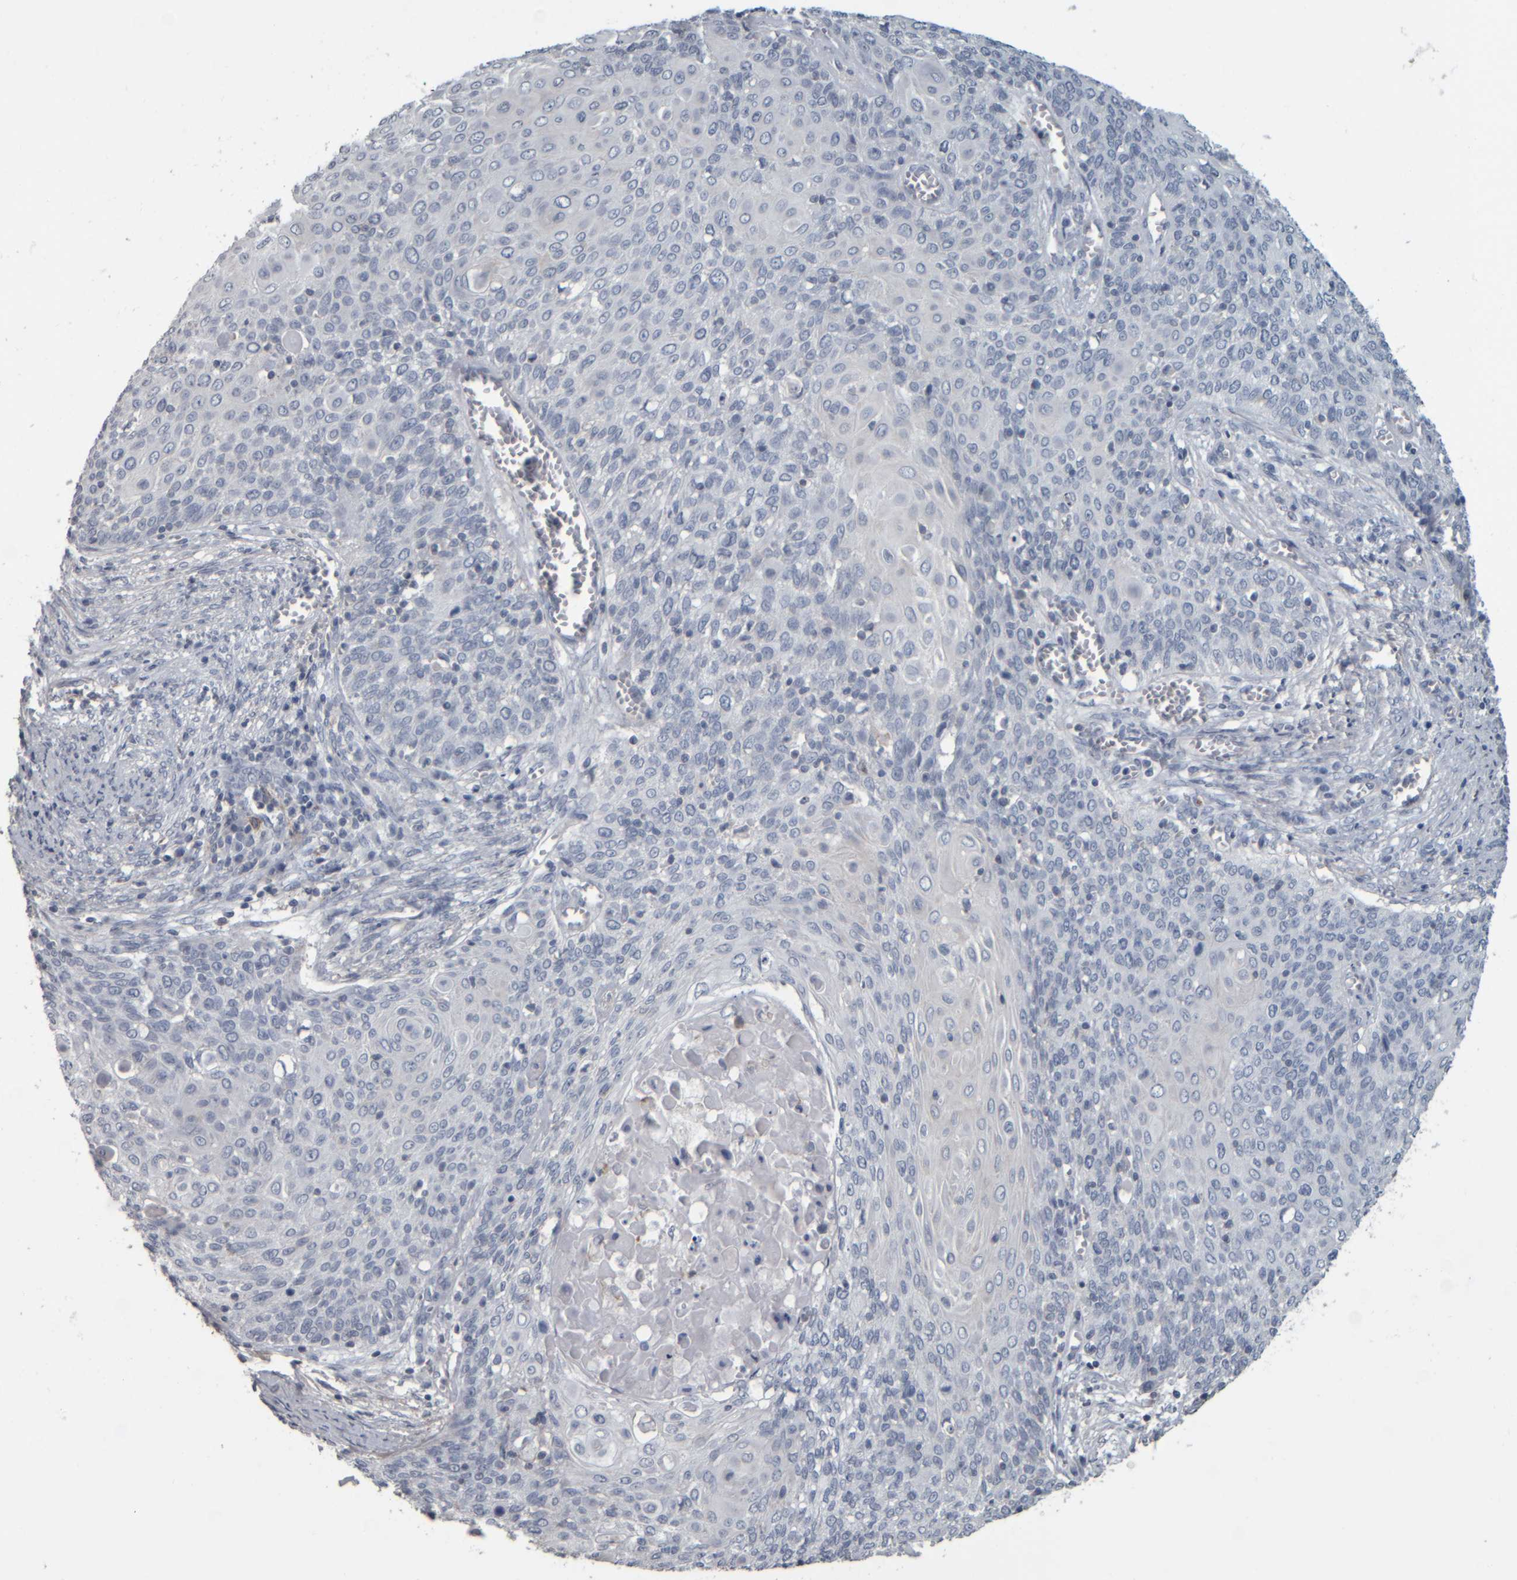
{"staining": {"intensity": "negative", "quantity": "none", "location": "none"}, "tissue": "cervical cancer", "cell_type": "Tumor cells", "image_type": "cancer", "snomed": [{"axis": "morphology", "description": "Squamous cell carcinoma, NOS"}, {"axis": "topography", "description": "Cervix"}], "caption": "This is an immunohistochemistry histopathology image of human cervical cancer (squamous cell carcinoma). There is no staining in tumor cells.", "gene": "CAVIN4", "patient": {"sex": "female", "age": 39}}